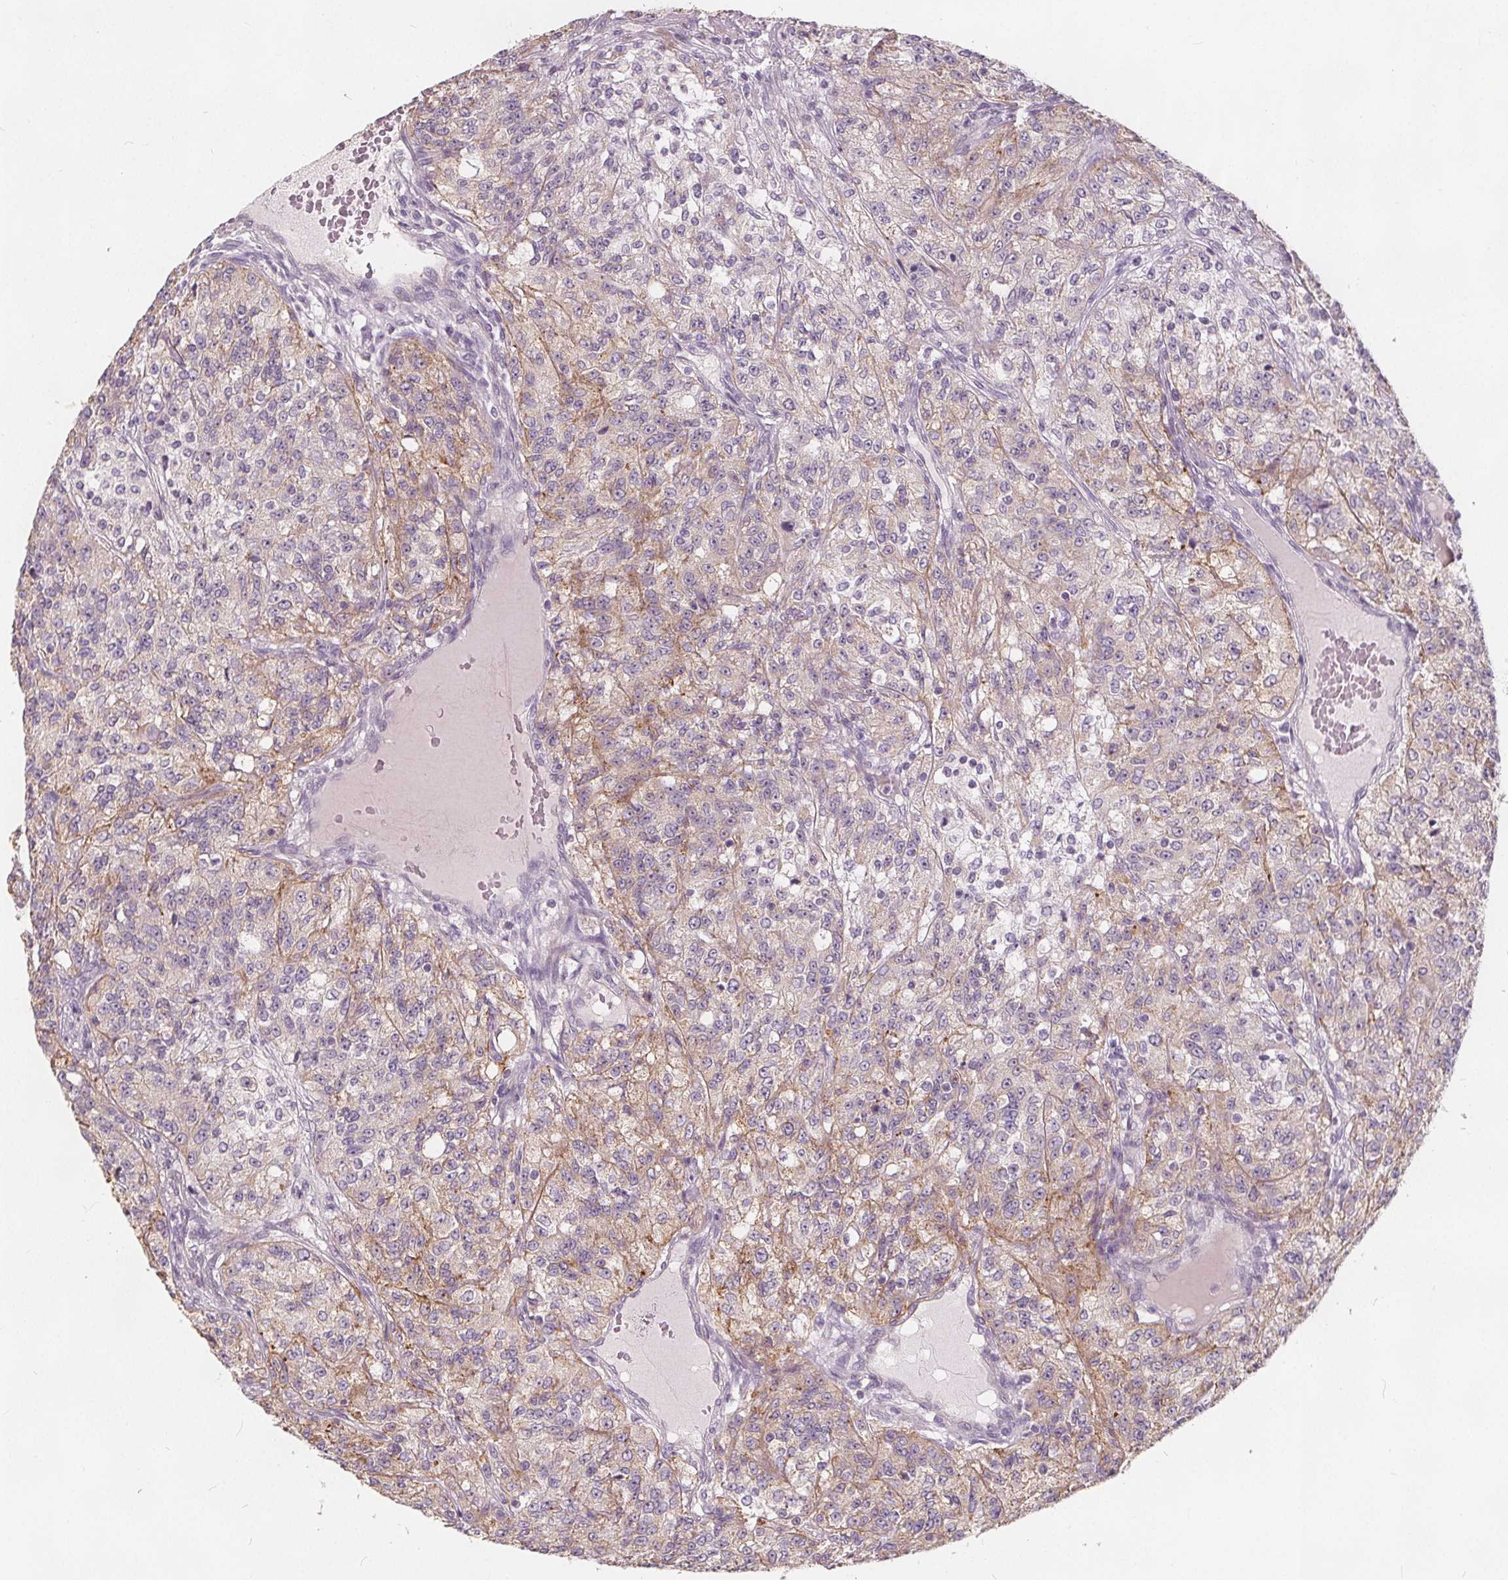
{"staining": {"intensity": "weak", "quantity": "25%-75%", "location": "cytoplasmic/membranous"}, "tissue": "renal cancer", "cell_type": "Tumor cells", "image_type": "cancer", "snomed": [{"axis": "morphology", "description": "Adenocarcinoma, NOS"}, {"axis": "topography", "description": "Kidney"}], "caption": "A micrograph of human renal cancer (adenocarcinoma) stained for a protein displays weak cytoplasmic/membranous brown staining in tumor cells.", "gene": "DRC3", "patient": {"sex": "female", "age": 63}}